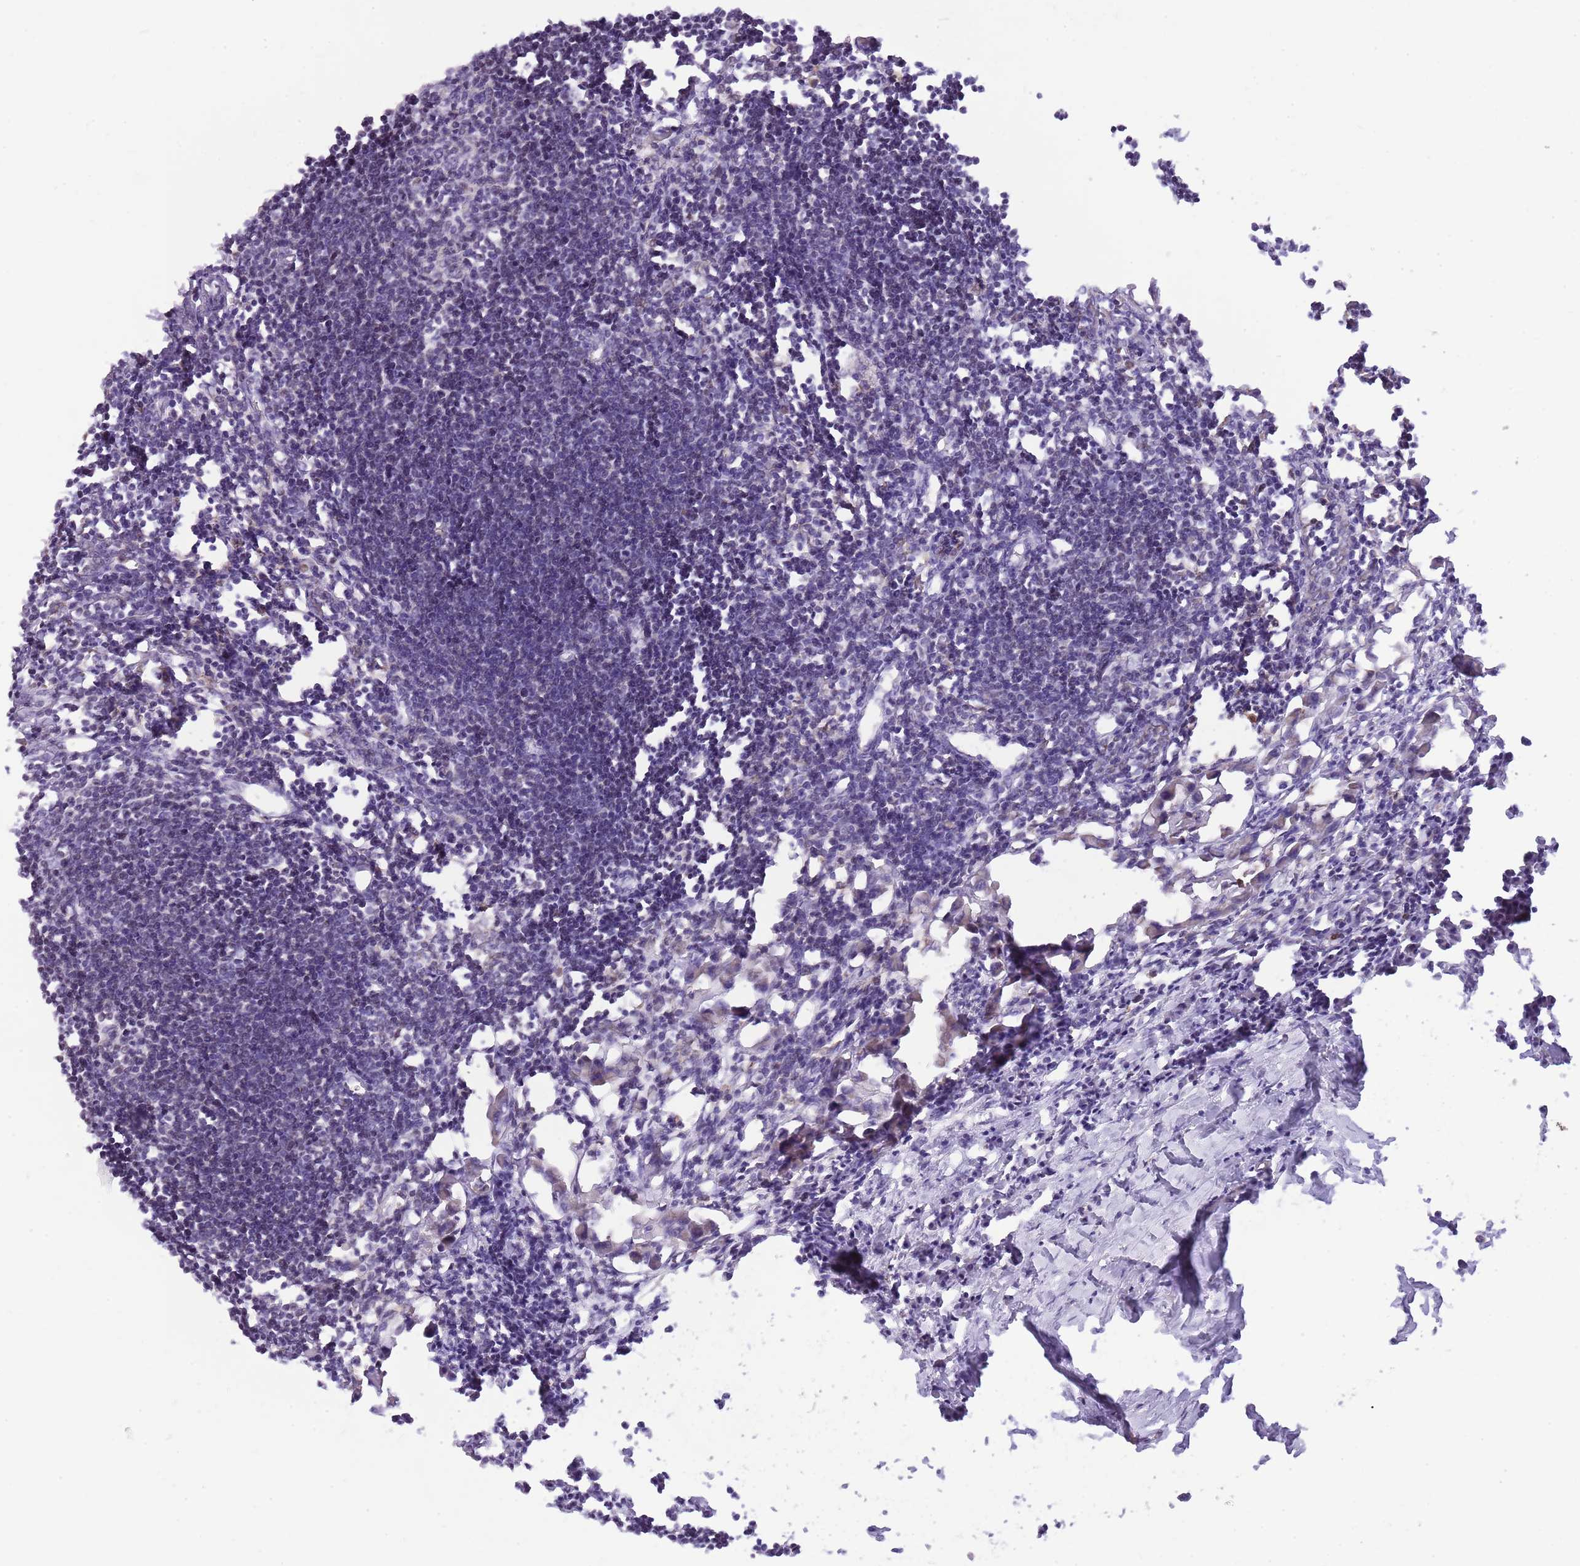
{"staining": {"intensity": "negative", "quantity": "none", "location": "none"}, "tissue": "lymph node", "cell_type": "Germinal center cells", "image_type": "normal", "snomed": [{"axis": "morphology", "description": "Normal tissue, NOS"}, {"axis": "morphology", "description": "Malignant melanoma, Metastatic site"}, {"axis": "topography", "description": "Lymph node"}], "caption": "High power microscopy photomicrograph of an IHC histopathology image of benign lymph node, revealing no significant positivity in germinal center cells. (DAB (3,3'-diaminobenzidine) immunohistochemistry, high magnification).", "gene": "PCNX1", "patient": {"sex": "male", "age": 41}}